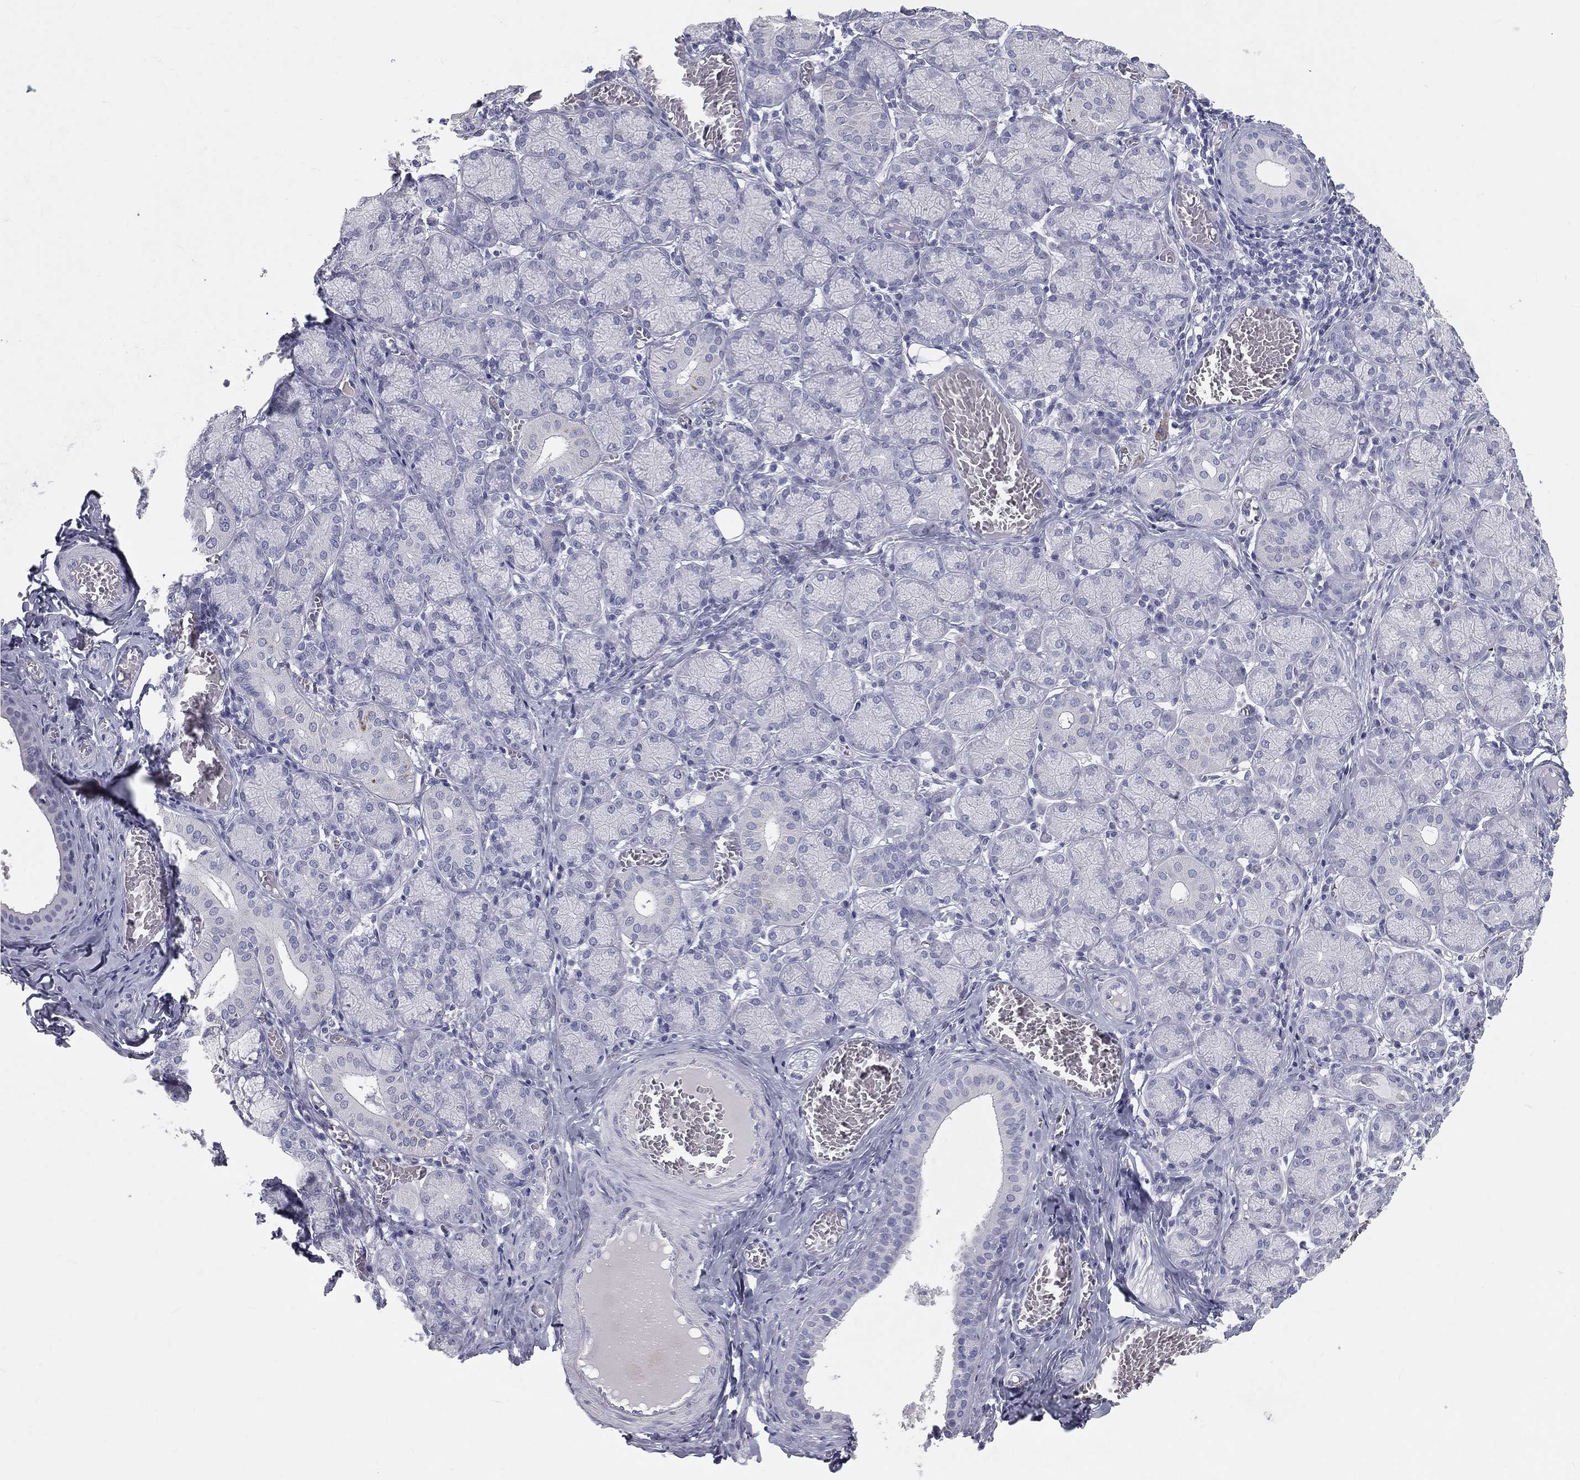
{"staining": {"intensity": "moderate", "quantity": "<25%", "location": "cytoplasmic/membranous"}, "tissue": "salivary gland", "cell_type": "Glandular cells", "image_type": "normal", "snomed": [{"axis": "morphology", "description": "Normal tissue, NOS"}, {"axis": "topography", "description": "Salivary gland"}, {"axis": "topography", "description": "Peripheral nerve tissue"}], "caption": "Glandular cells display low levels of moderate cytoplasmic/membranous positivity in approximately <25% of cells in normal human salivary gland. (Stains: DAB in brown, nuclei in blue, Microscopy: brightfield microscopy at high magnification).", "gene": "TFPI2", "patient": {"sex": "female", "age": 24}}